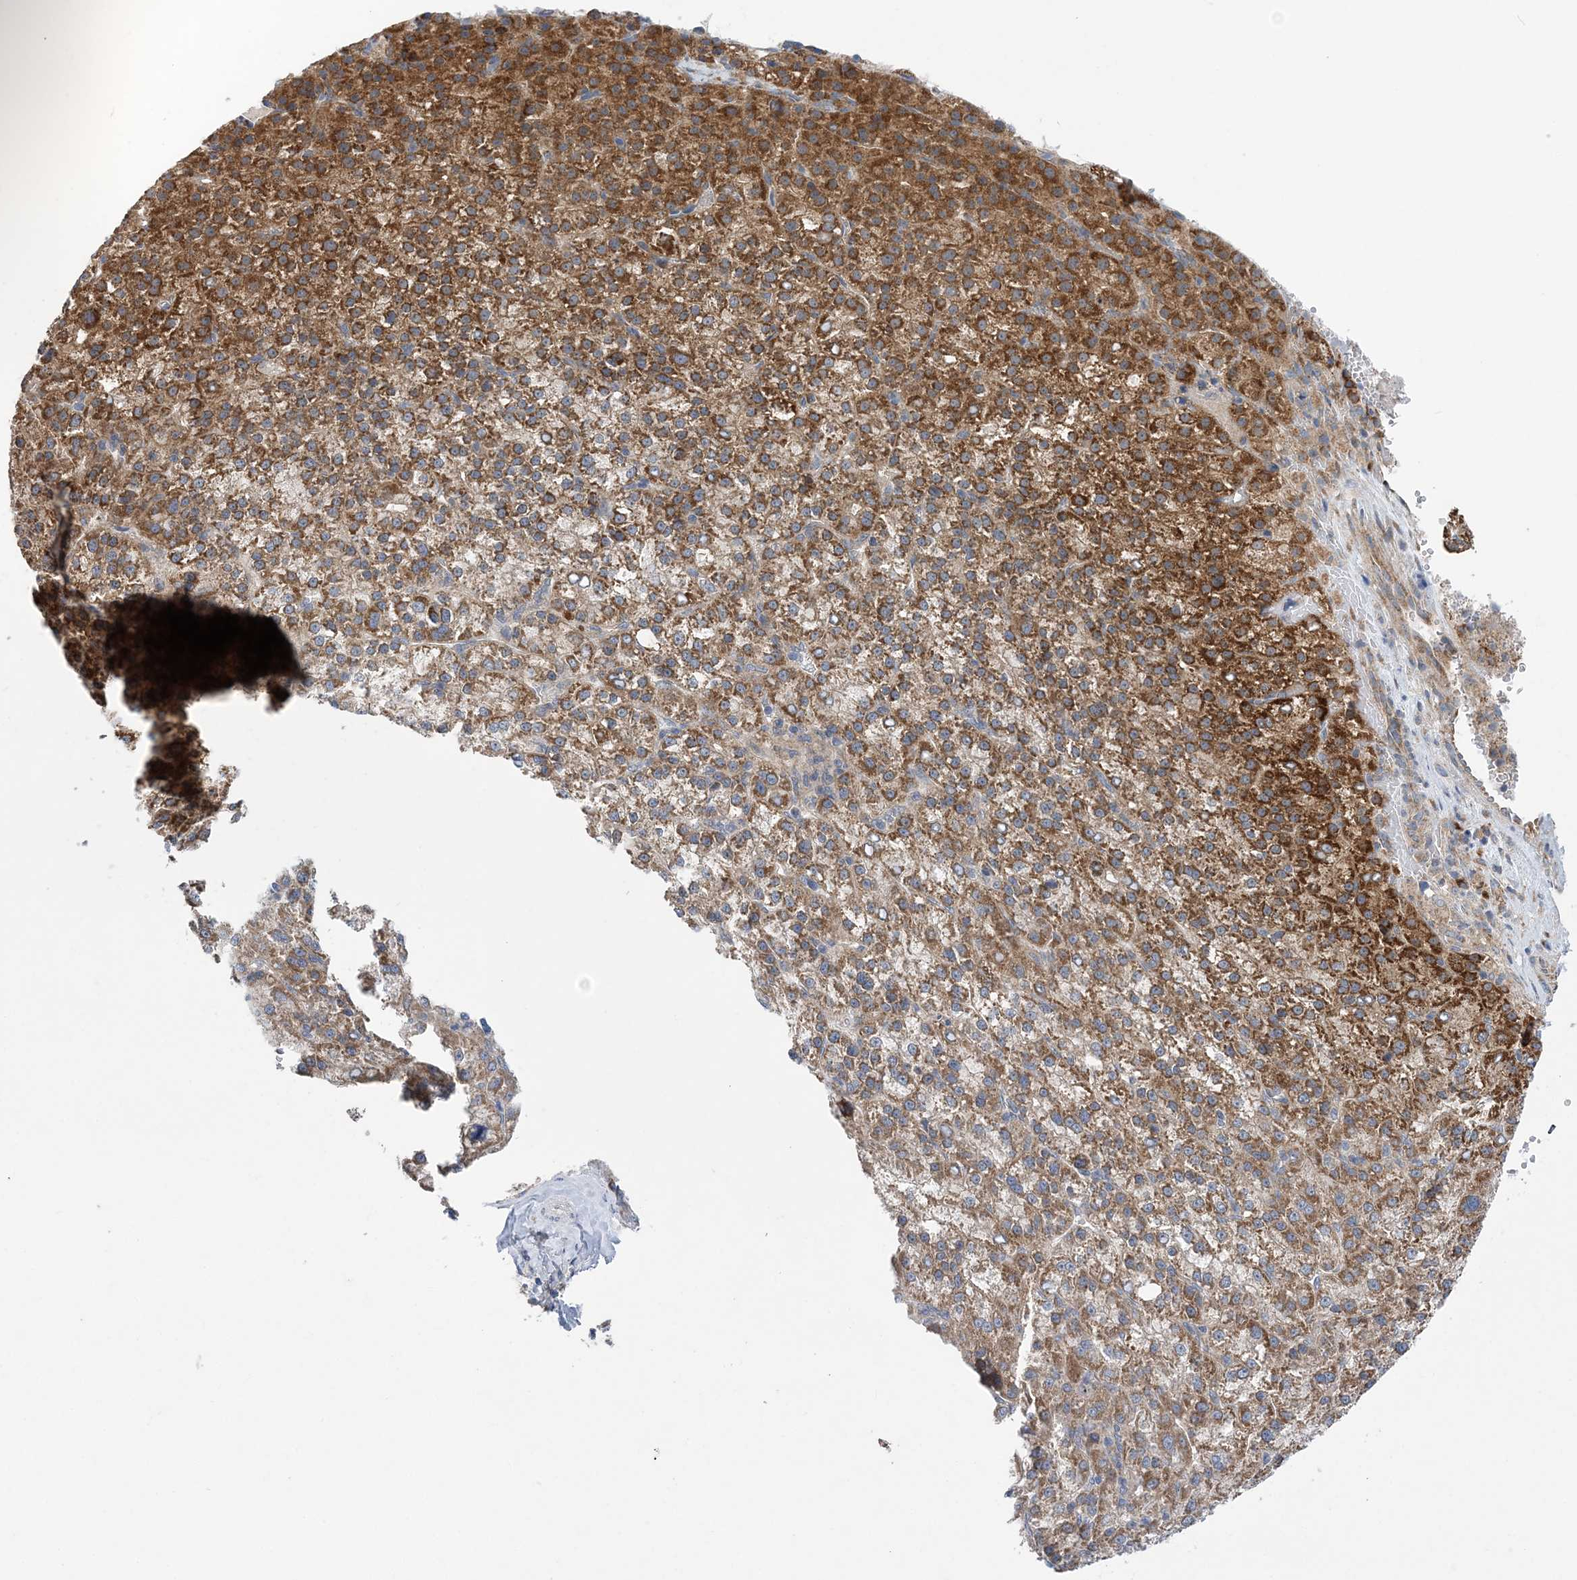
{"staining": {"intensity": "strong", "quantity": ">75%", "location": "cytoplasmic/membranous"}, "tissue": "liver cancer", "cell_type": "Tumor cells", "image_type": "cancer", "snomed": [{"axis": "morphology", "description": "Carcinoma, Hepatocellular, NOS"}, {"axis": "topography", "description": "Liver"}], "caption": "Tumor cells show high levels of strong cytoplasmic/membranous expression in approximately >75% of cells in human liver hepatocellular carcinoma.", "gene": "COPE", "patient": {"sex": "female", "age": 58}}